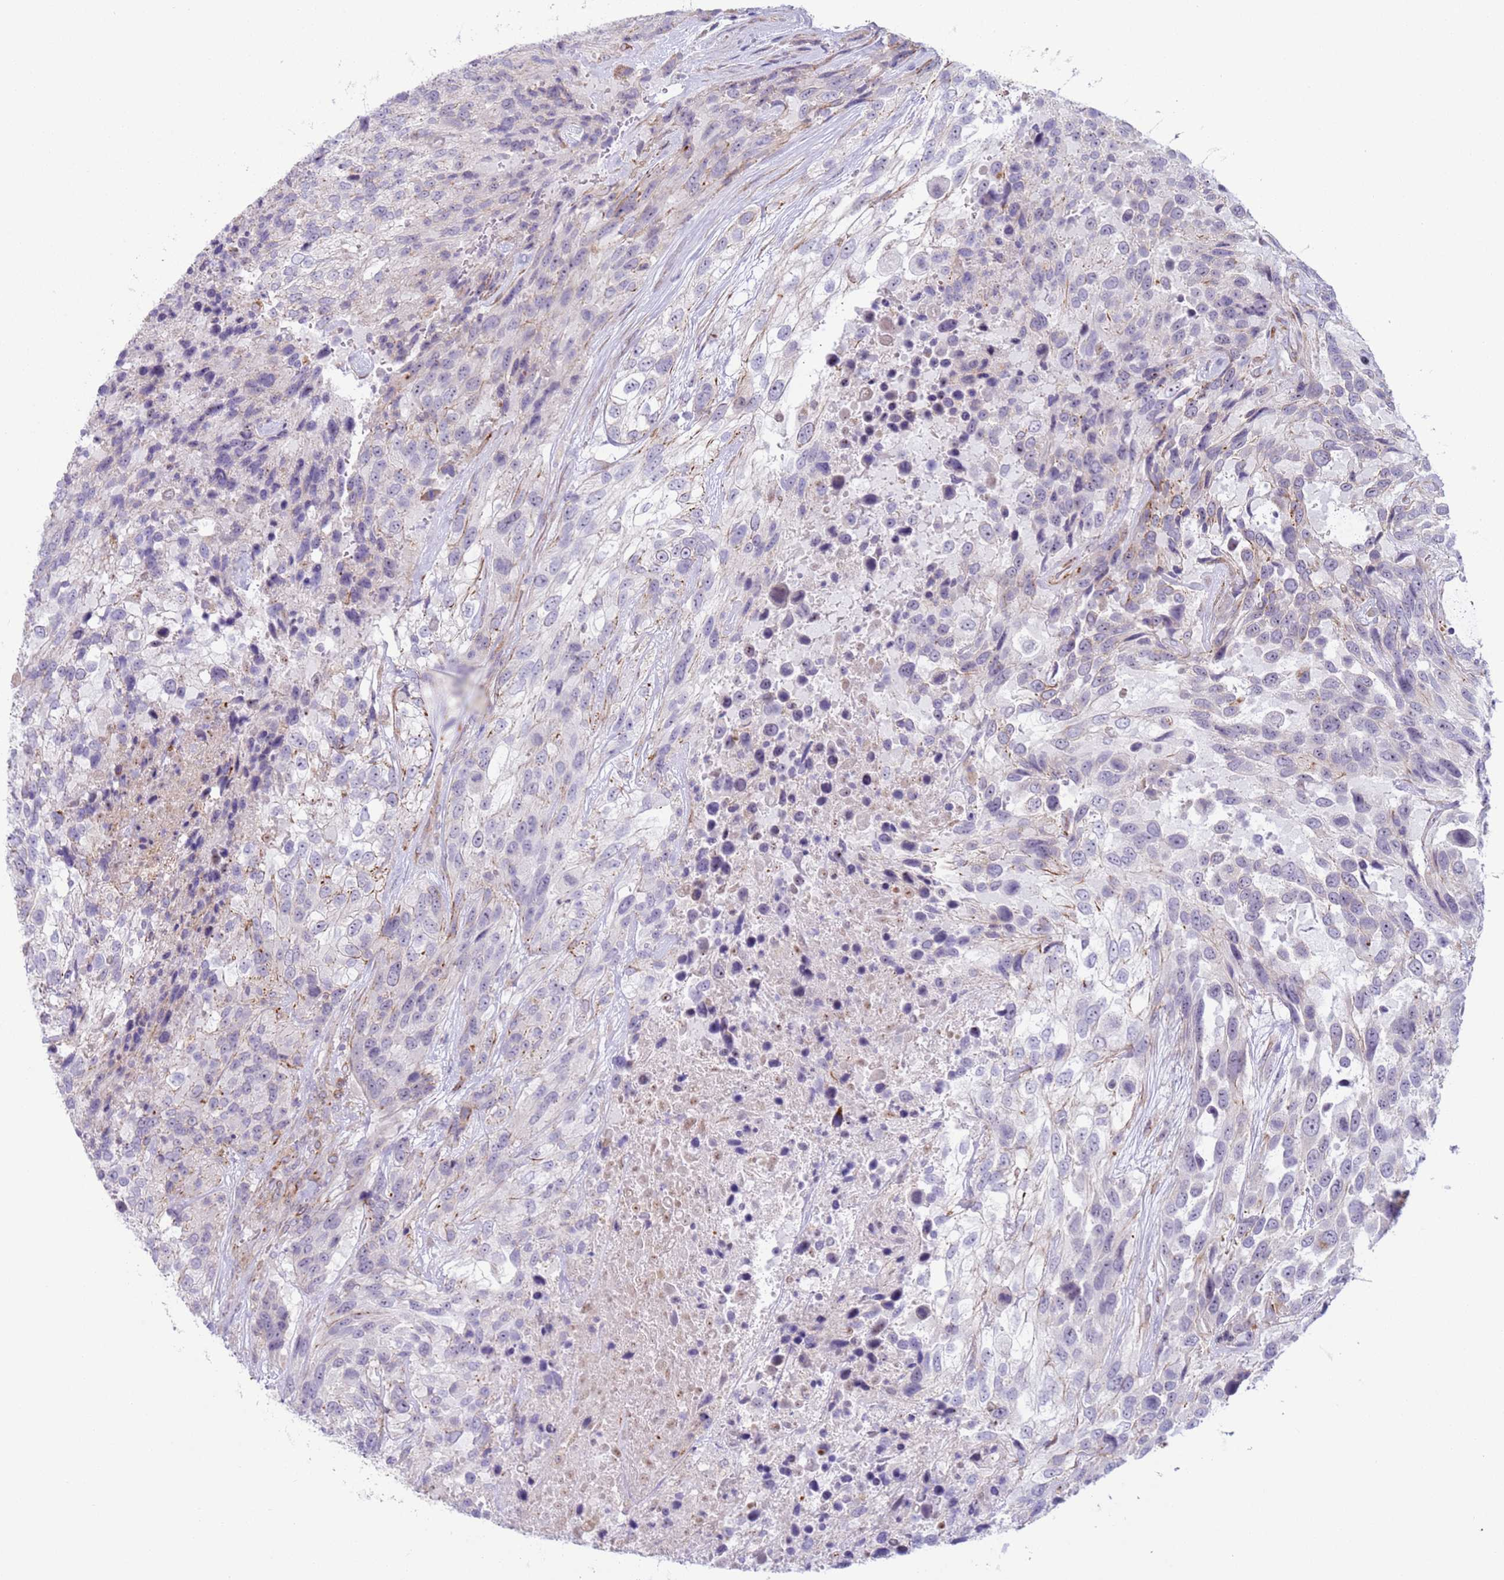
{"staining": {"intensity": "negative", "quantity": "none", "location": "none"}, "tissue": "urothelial cancer", "cell_type": "Tumor cells", "image_type": "cancer", "snomed": [{"axis": "morphology", "description": "Urothelial carcinoma, High grade"}, {"axis": "topography", "description": "Urinary bladder"}], "caption": "Tumor cells show no significant positivity in urothelial cancer. The staining was performed using DAB (3,3'-diaminobenzidine) to visualize the protein expression in brown, while the nuclei were stained in blue with hematoxylin (Magnification: 20x).", "gene": "HEATR1", "patient": {"sex": "female", "age": 70}}